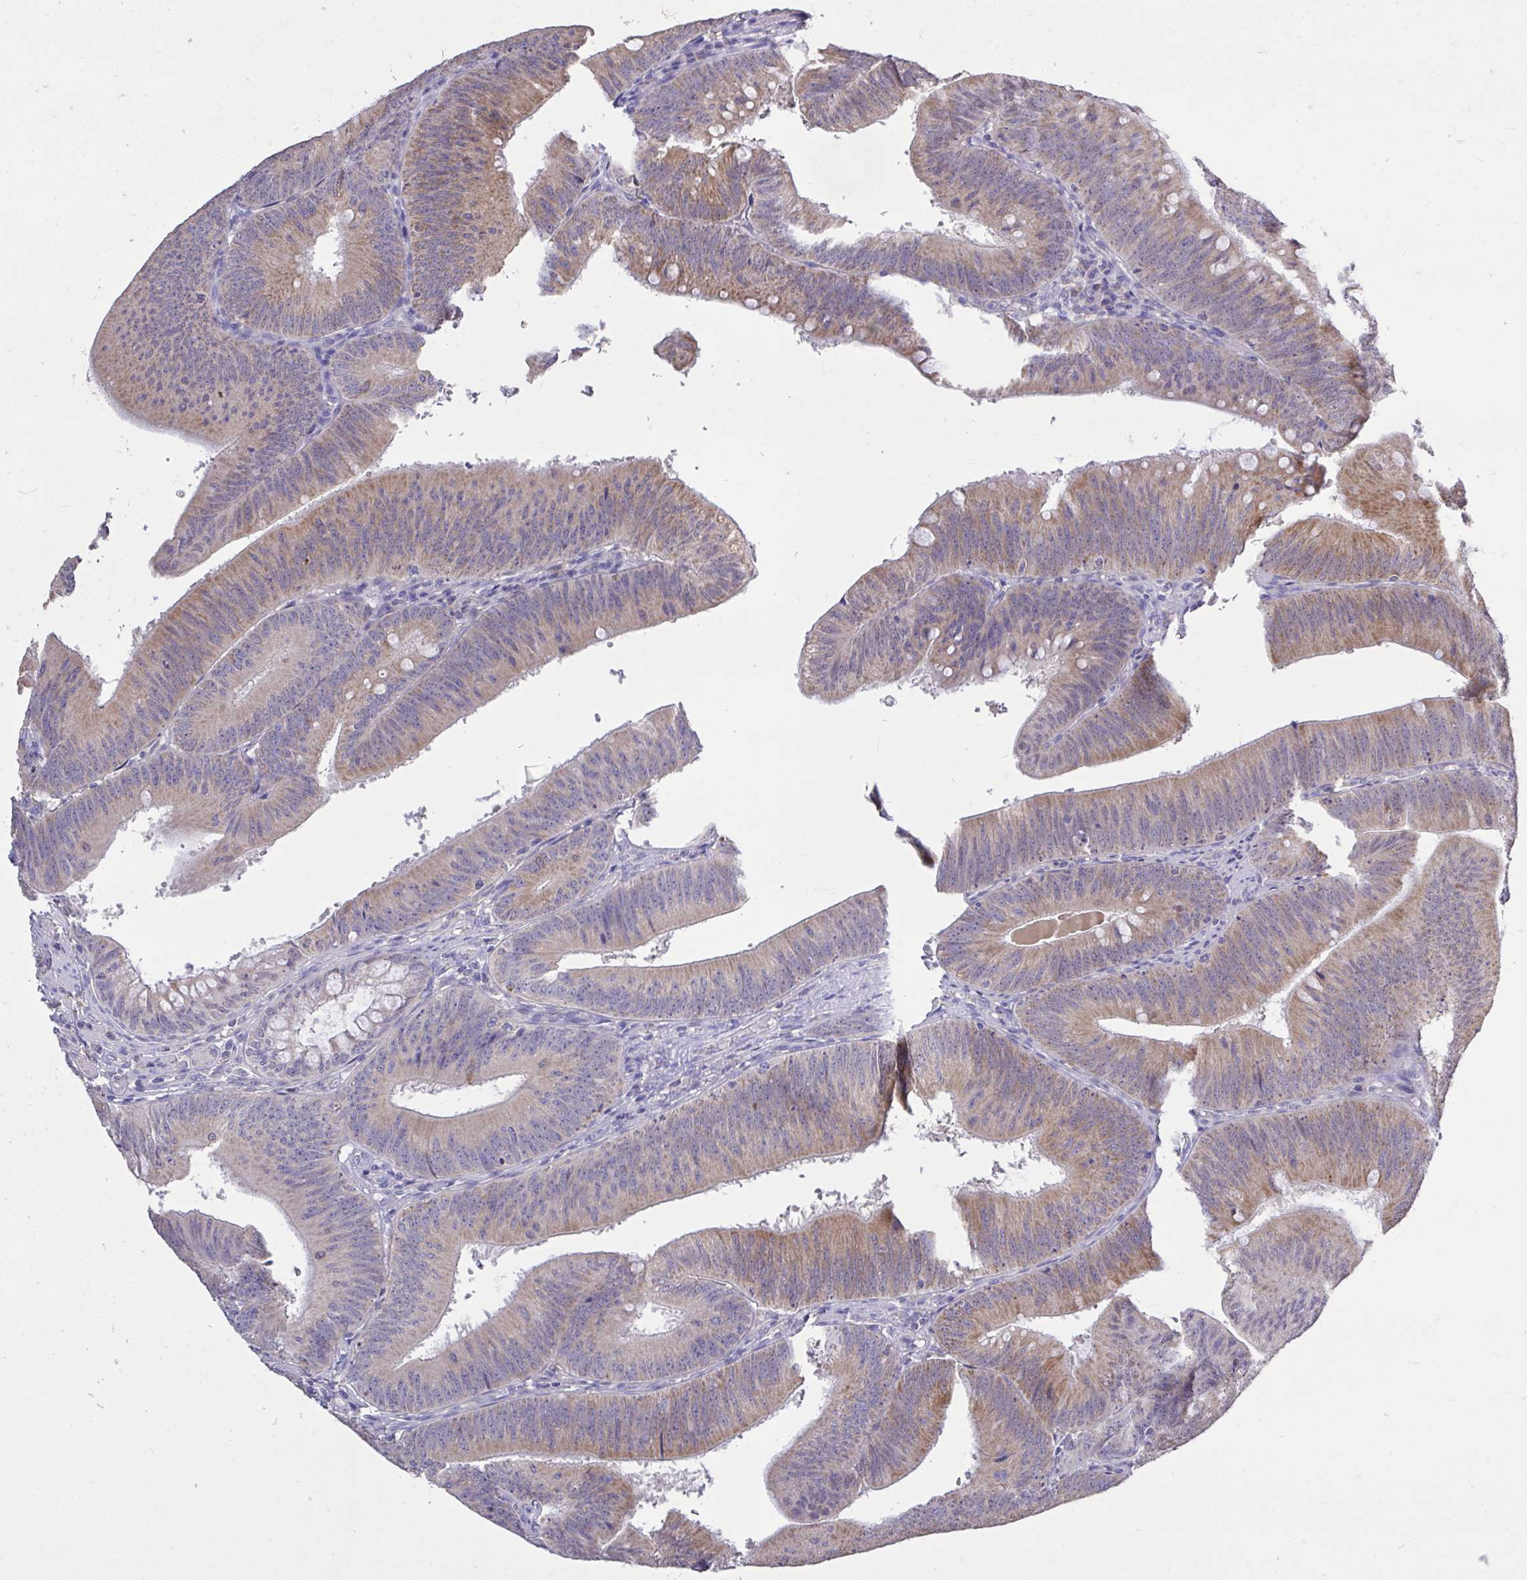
{"staining": {"intensity": "moderate", "quantity": ">75%", "location": "cytoplasmic/membranous"}, "tissue": "colorectal cancer", "cell_type": "Tumor cells", "image_type": "cancer", "snomed": [{"axis": "morphology", "description": "Adenocarcinoma, NOS"}, {"axis": "topography", "description": "Colon"}], "caption": "Human colorectal cancer stained for a protein (brown) displays moderate cytoplasmic/membranous positive staining in approximately >75% of tumor cells.", "gene": "MPC2", "patient": {"sex": "male", "age": 84}}